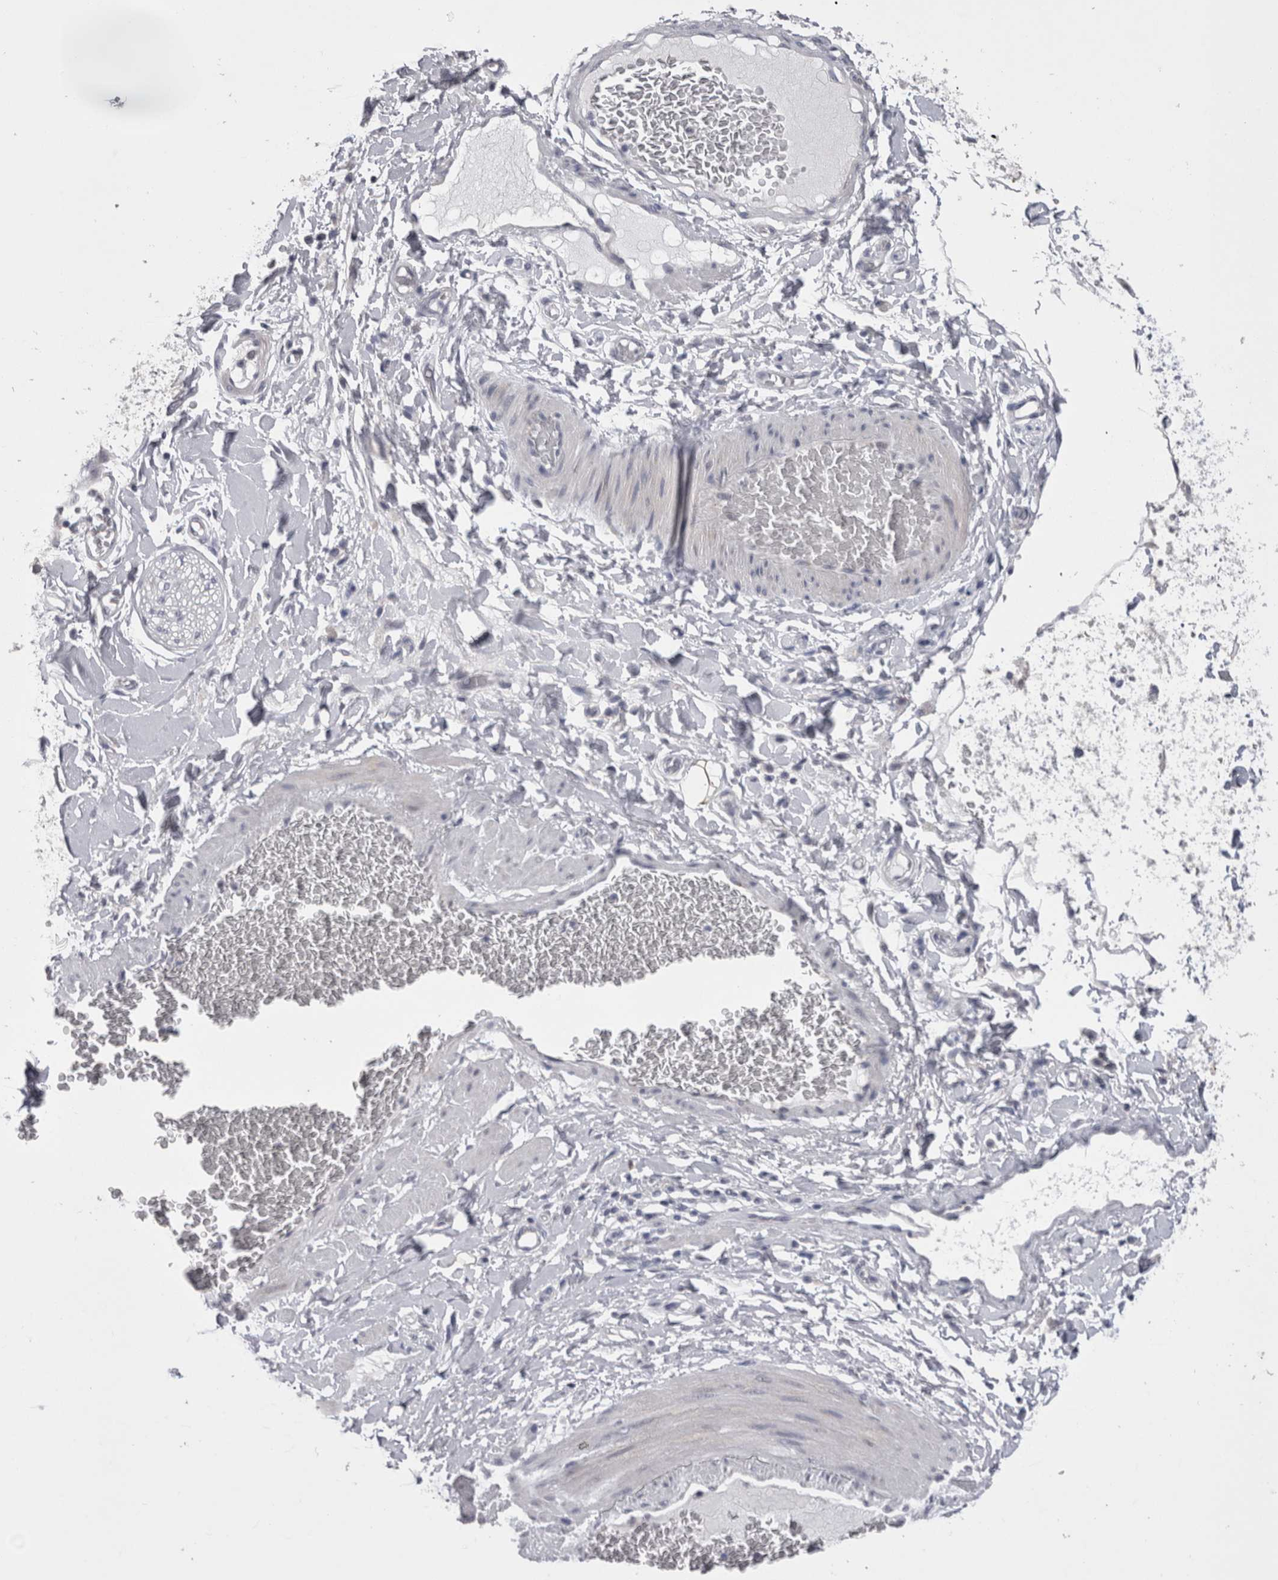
{"staining": {"intensity": "negative", "quantity": "none", "location": "none"}, "tissue": "adipose tissue", "cell_type": "Adipocytes", "image_type": "normal", "snomed": [{"axis": "morphology", "description": "Normal tissue, NOS"}, {"axis": "morphology", "description": "Adenocarcinoma, NOS"}, {"axis": "topography", "description": "Esophagus"}], "caption": "Immunohistochemistry micrograph of unremarkable human adipose tissue stained for a protein (brown), which shows no positivity in adipocytes.", "gene": "PWP2", "patient": {"sex": "male", "age": 62}}